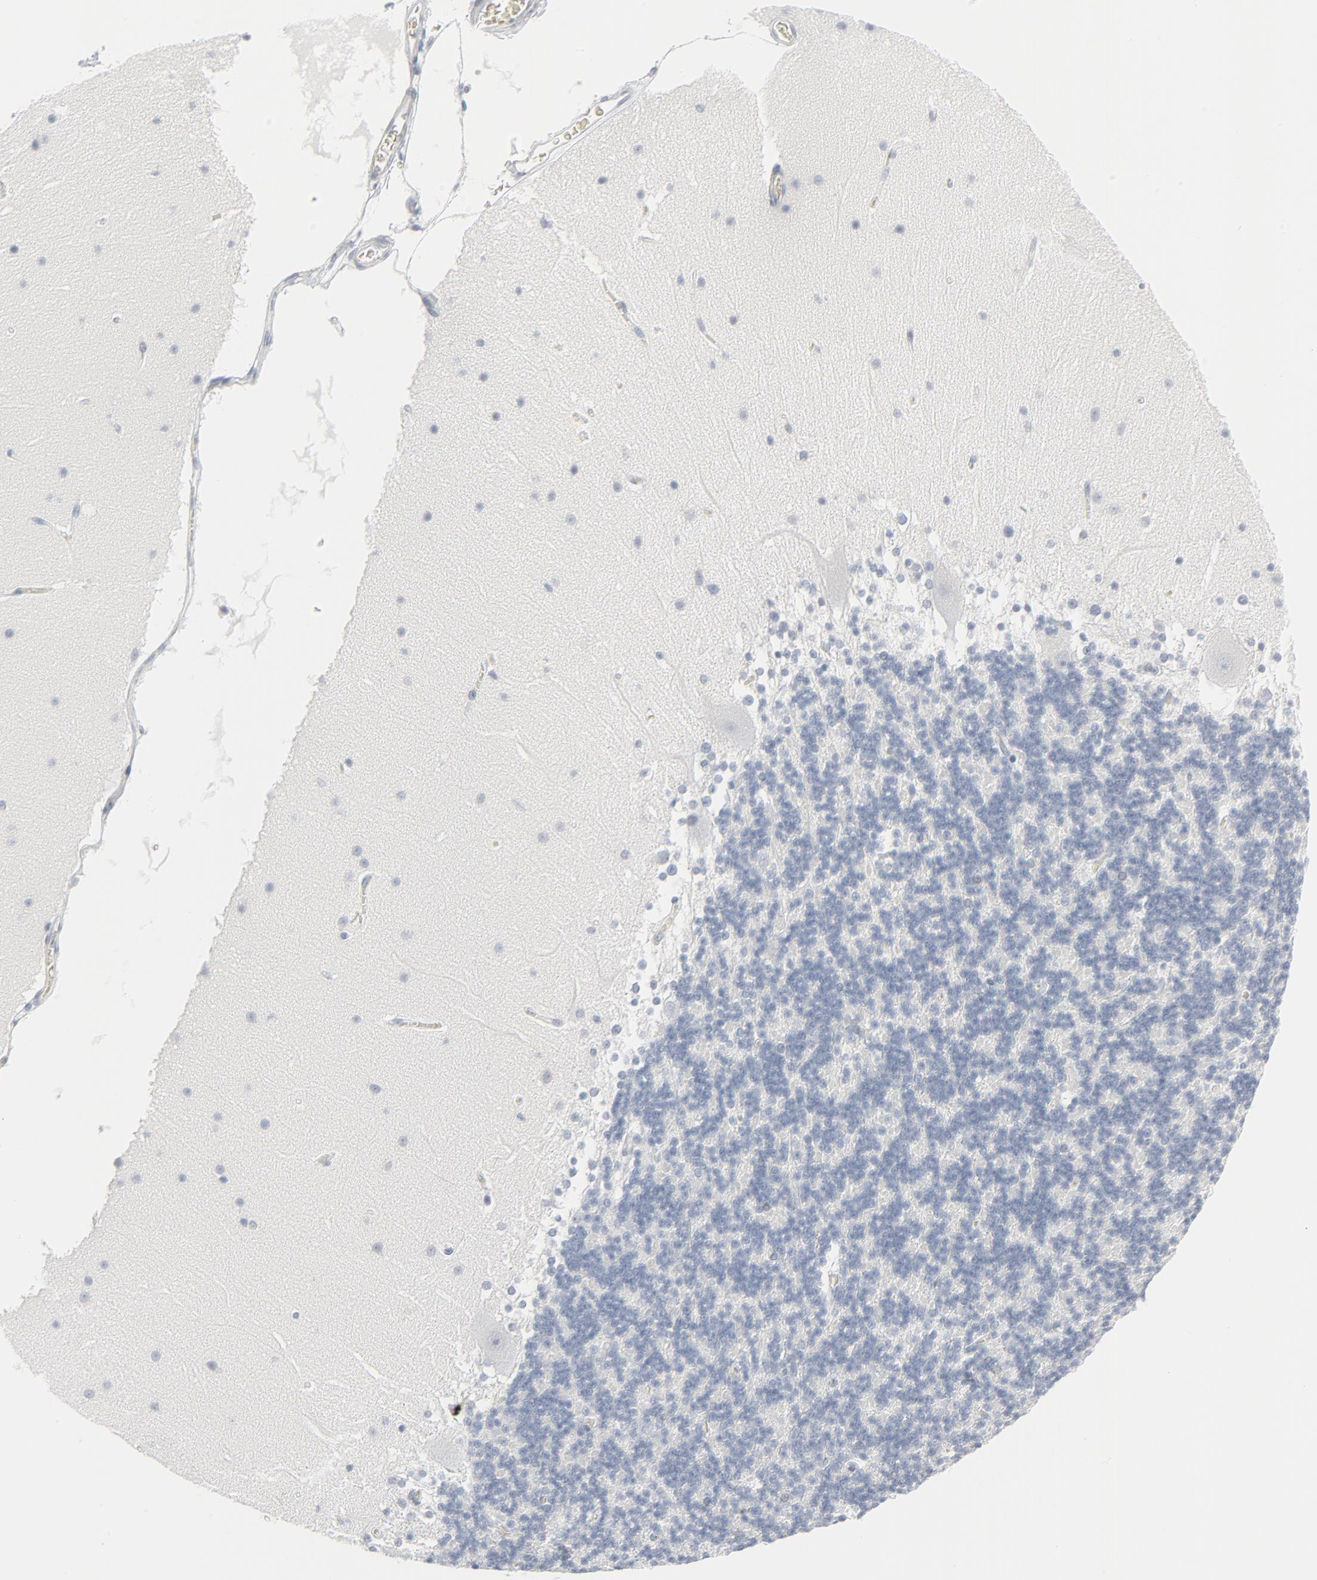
{"staining": {"intensity": "negative", "quantity": "none", "location": "none"}, "tissue": "cerebellum", "cell_type": "Cells in granular layer", "image_type": "normal", "snomed": [{"axis": "morphology", "description": "Normal tissue, NOS"}, {"axis": "topography", "description": "Cerebellum"}], "caption": "Cells in granular layer are negative for protein expression in unremarkable human cerebellum. (Brightfield microscopy of DAB (3,3'-diaminobenzidine) immunohistochemistry at high magnification).", "gene": "MITF", "patient": {"sex": "female", "age": 19}}